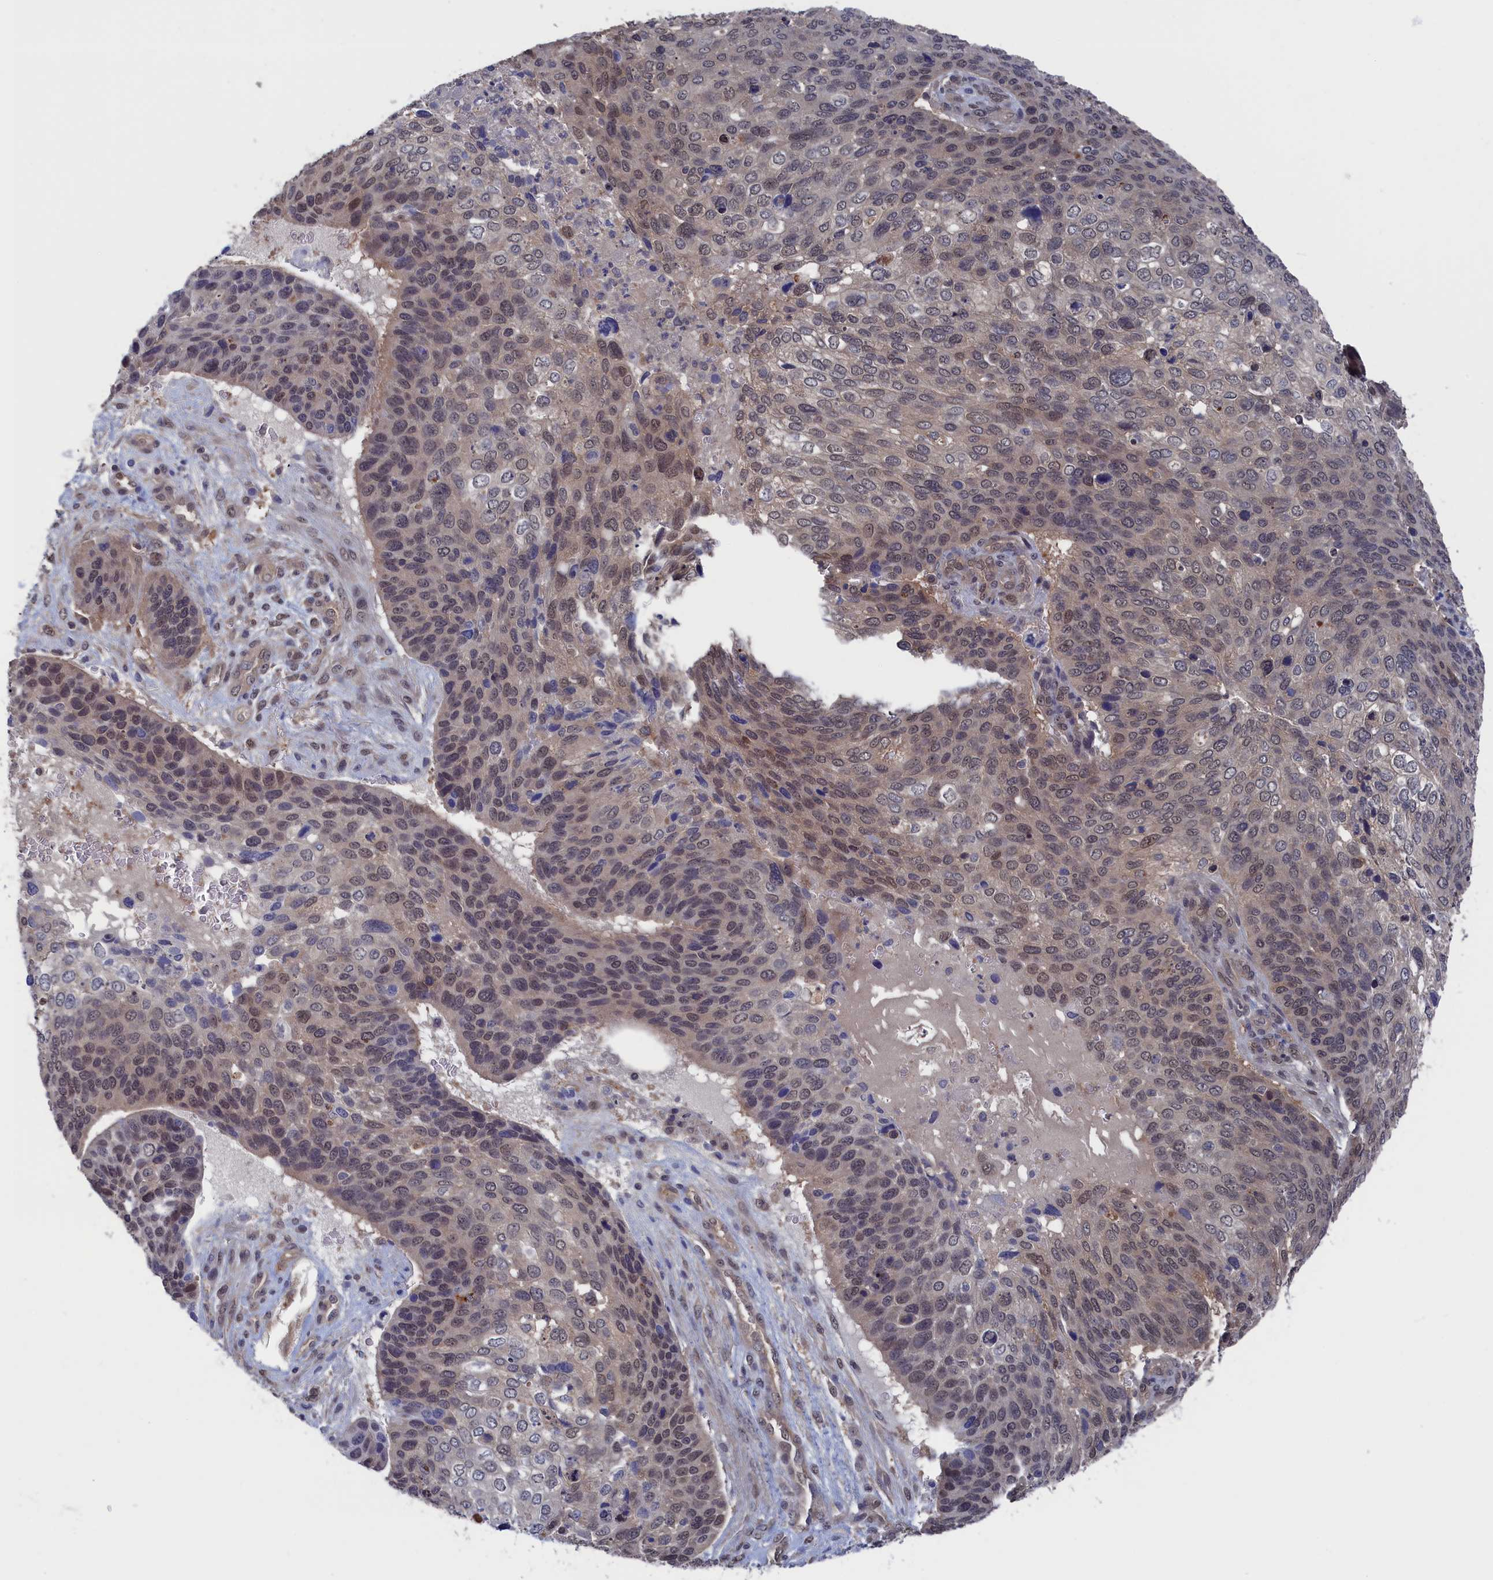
{"staining": {"intensity": "weak", "quantity": "25%-75%", "location": "nuclear"}, "tissue": "skin cancer", "cell_type": "Tumor cells", "image_type": "cancer", "snomed": [{"axis": "morphology", "description": "Basal cell carcinoma"}, {"axis": "topography", "description": "Skin"}], "caption": "There is low levels of weak nuclear staining in tumor cells of skin basal cell carcinoma, as demonstrated by immunohistochemical staining (brown color).", "gene": "NUTF2", "patient": {"sex": "female", "age": 74}}